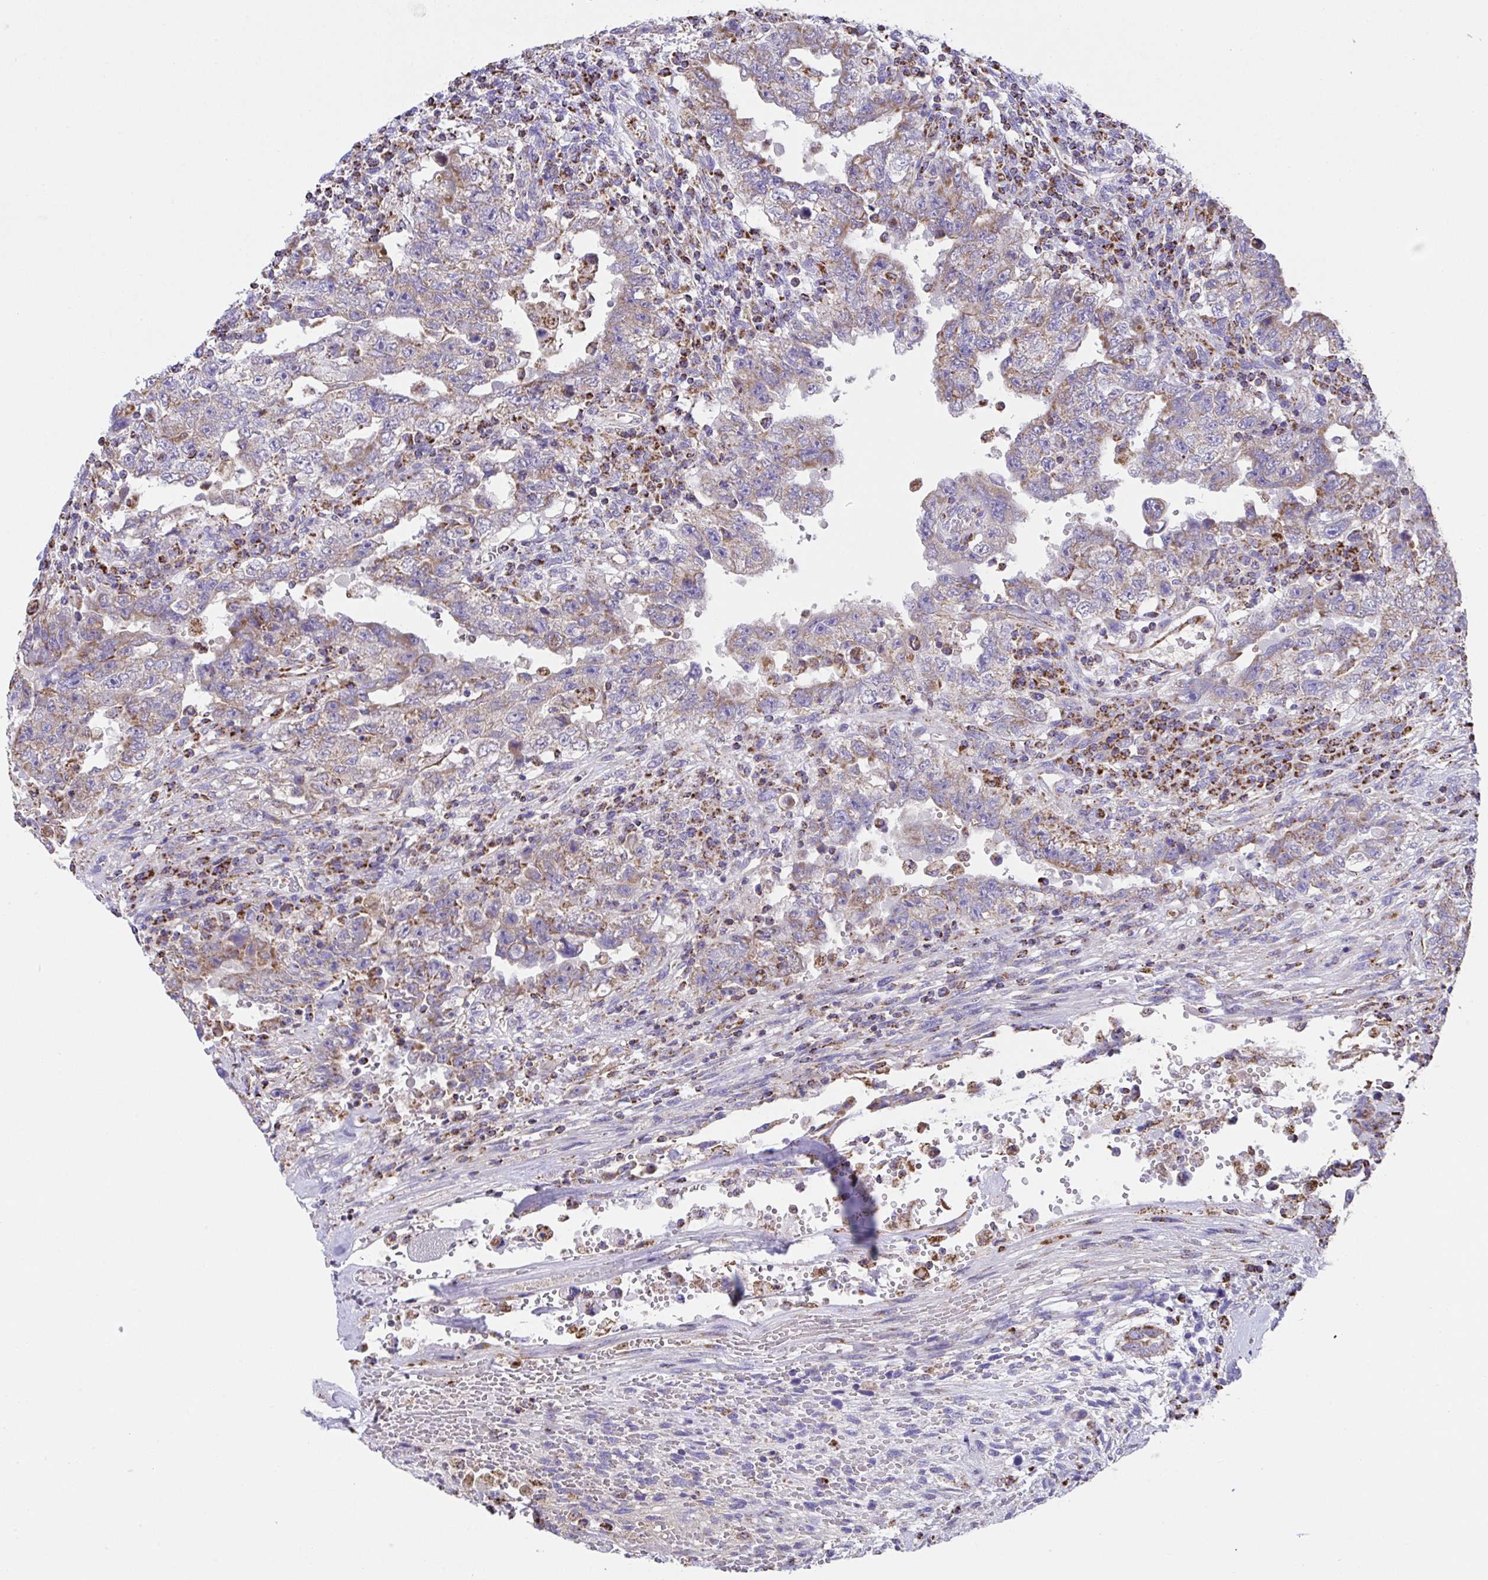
{"staining": {"intensity": "moderate", "quantity": "25%-75%", "location": "cytoplasmic/membranous"}, "tissue": "testis cancer", "cell_type": "Tumor cells", "image_type": "cancer", "snomed": [{"axis": "morphology", "description": "Carcinoma, Embryonal, NOS"}, {"axis": "topography", "description": "Testis"}], "caption": "The immunohistochemical stain shows moderate cytoplasmic/membranous staining in tumor cells of testis embryonal carcinoma tissue. (Brightfield microscopy of DAB IHC at high magnification).", "gene": "PCMTD2", "patient": {"sex": "male", "age": 26}}